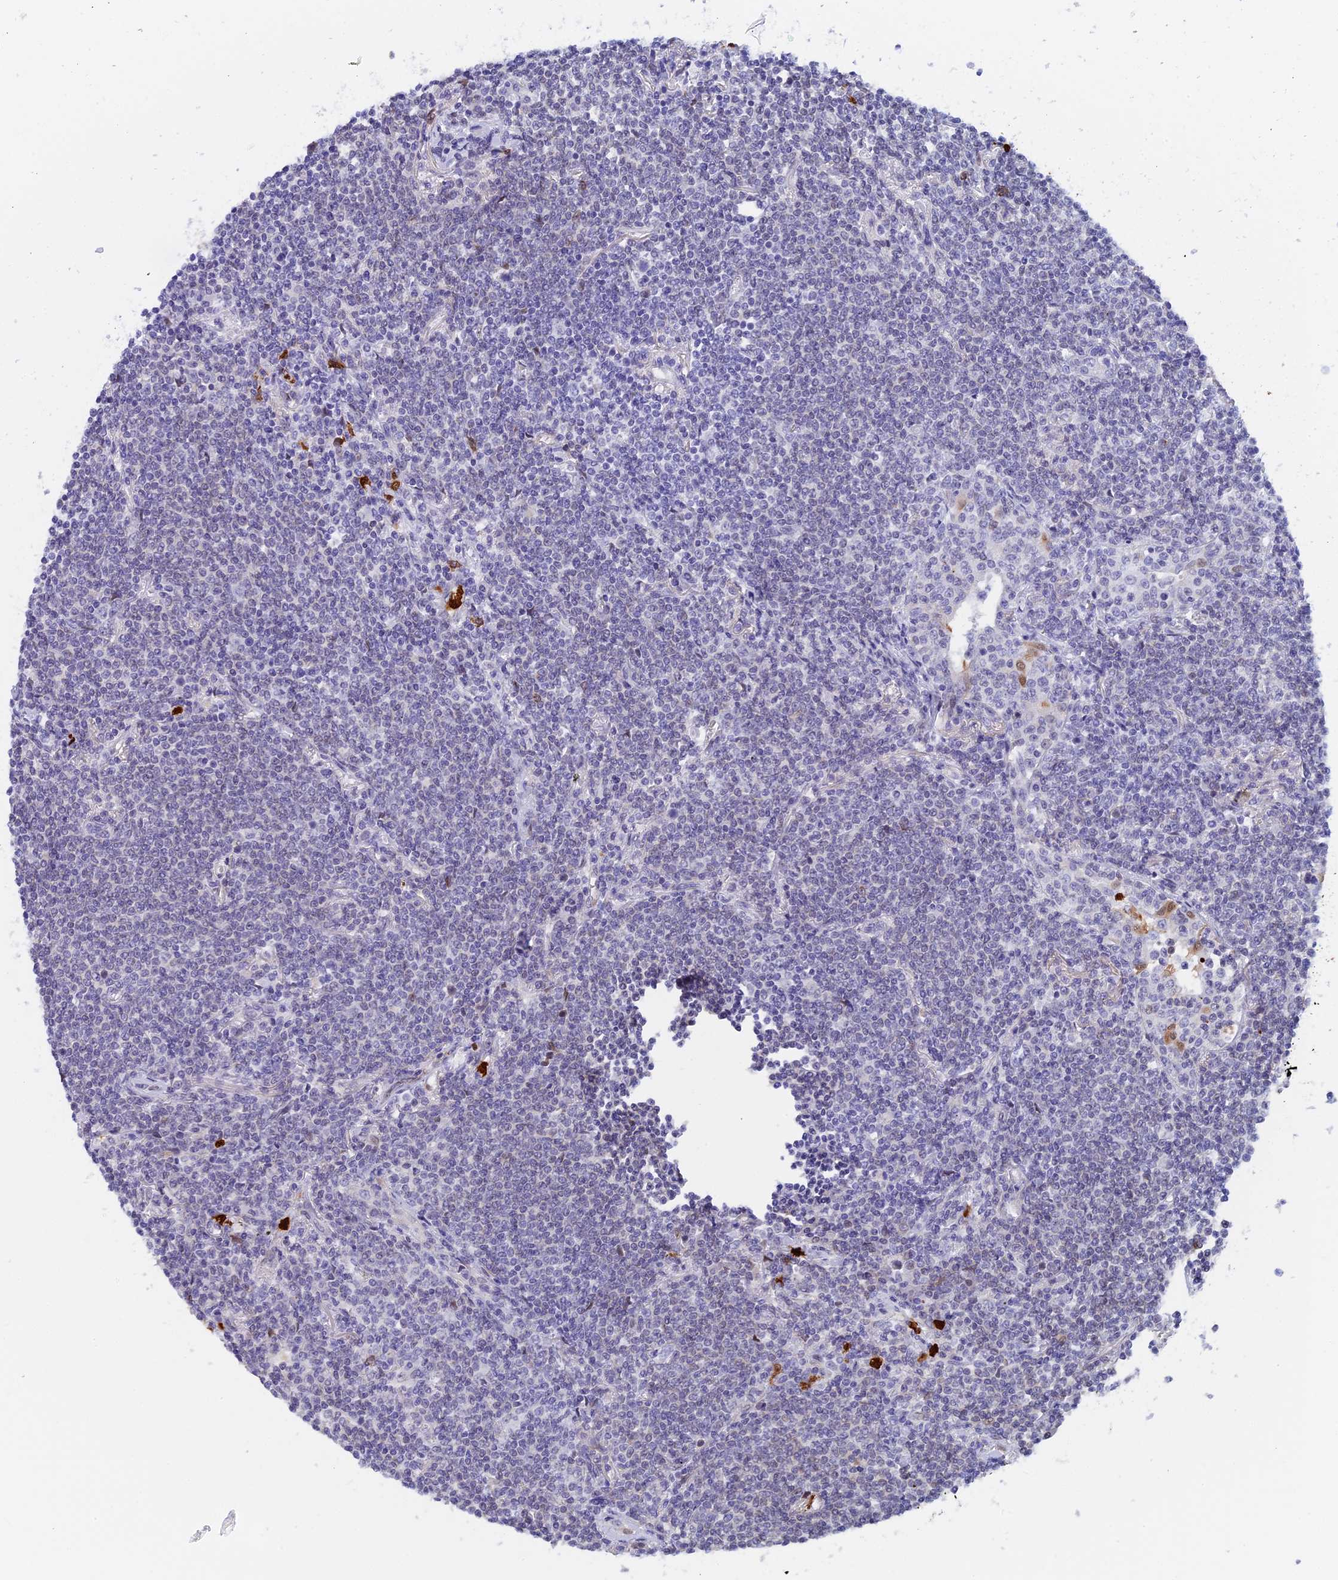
{"staining": {"intensity": "negative", "quantity": "none", "location": "none"}, "tissue": "lymphoma", "cell_type": "Tumor cells", "image_type": "cancer", "snomed": [{"axis": "morphology", "description": "Malignant lymphoma, non-Hodgkin's type, Low grade"}, {"axis": "topography", "description": "Lung"}], "caption": "An IHC photomicrograph of lymphoma is shown. There is no staining in tumor cells of lymphoma. The staining is performed using DAB (3,3'-diaminobenzidine) brown chromogen with nuclei counter-stained in using hematoxylin.", "gene": "SLC26A1", "patient": {"sex": "female", "age": 71}}